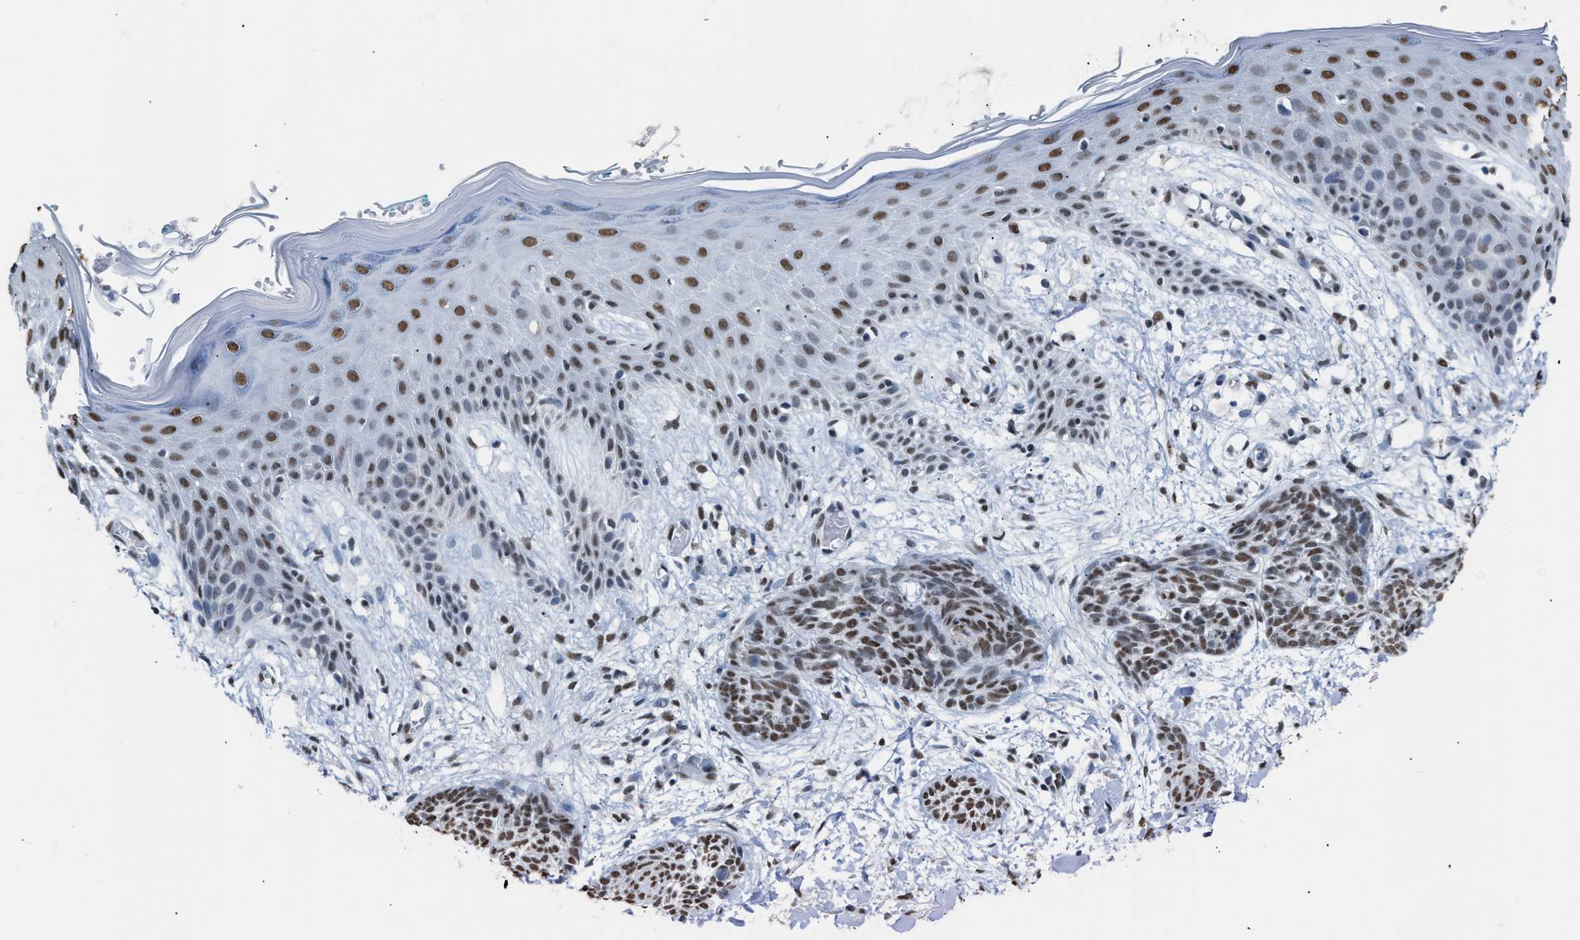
{"staining": {"intensity": "strong", "quantity": ">75%", "location": "nuclear"}, "tissue": "skin cancer", "cell_type": "Tumor cells", "image_type": "cancer", "snomed": [{"axis": "morphology", "description": "Basal cell carcinoma"}, {"axis": "topography", "description": "Skin"}], "caption": "This is a micrograph of IHC staining of basal cell carcinoma (skin), which shows strong positivity in the nuclear of tumor cells.", "gene": "CCAR2", "patient": {"sex": "female", "age": 59}}